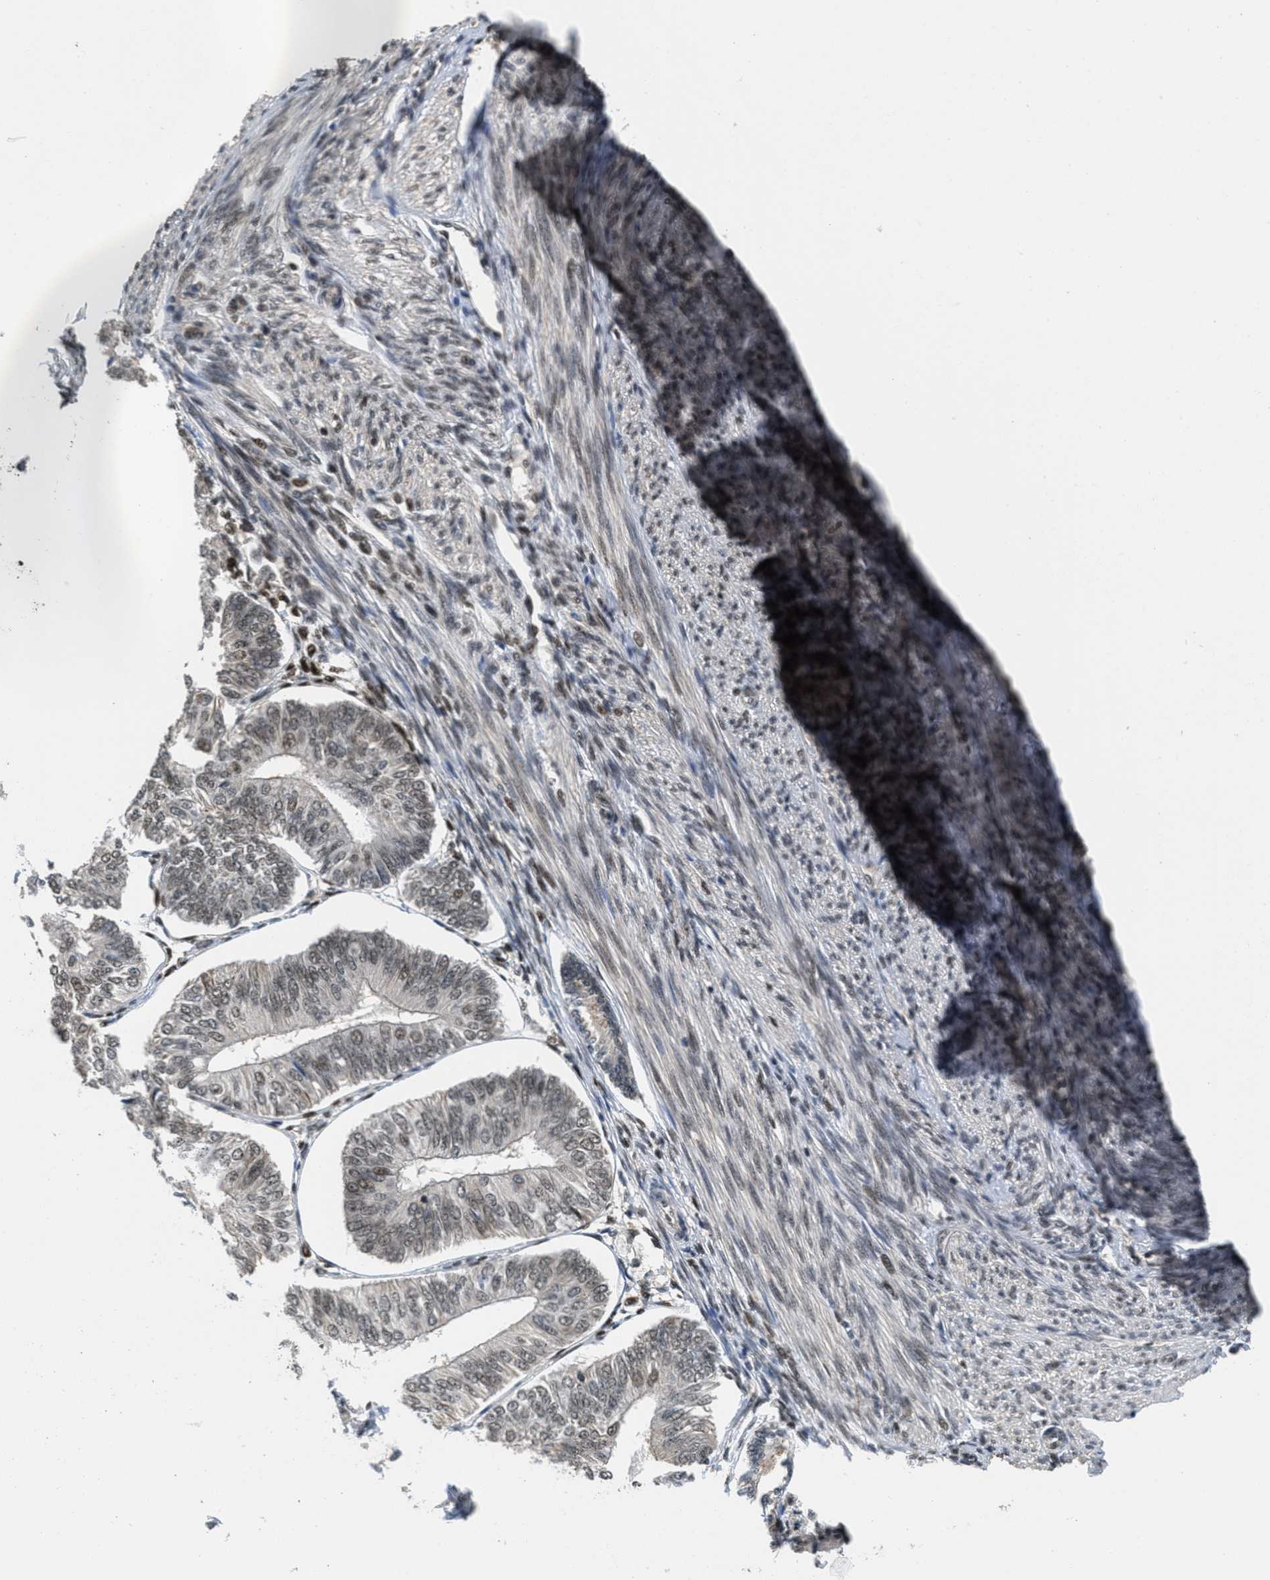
{"staining": {"intensity": "moderate", "quantity": ">75%", "location": "nuclear"}, "tissue": "endometrial cancer", "cell_type": "Tumor cells", "image_type": "cancer", "snomed": [{"axis": "morphology", "description": "Adenocarcinoma, NOS"}, {"axis": "topography", "description": "Endometrium"}], "caption": "The histopathology image exhibits a brown stain indicating the presence of a protein in the nuclear of tumor cells in endometrial adenocarcinoma.", "gene": "CUL4B", "patient": {"sex": "female", "age": 58}}